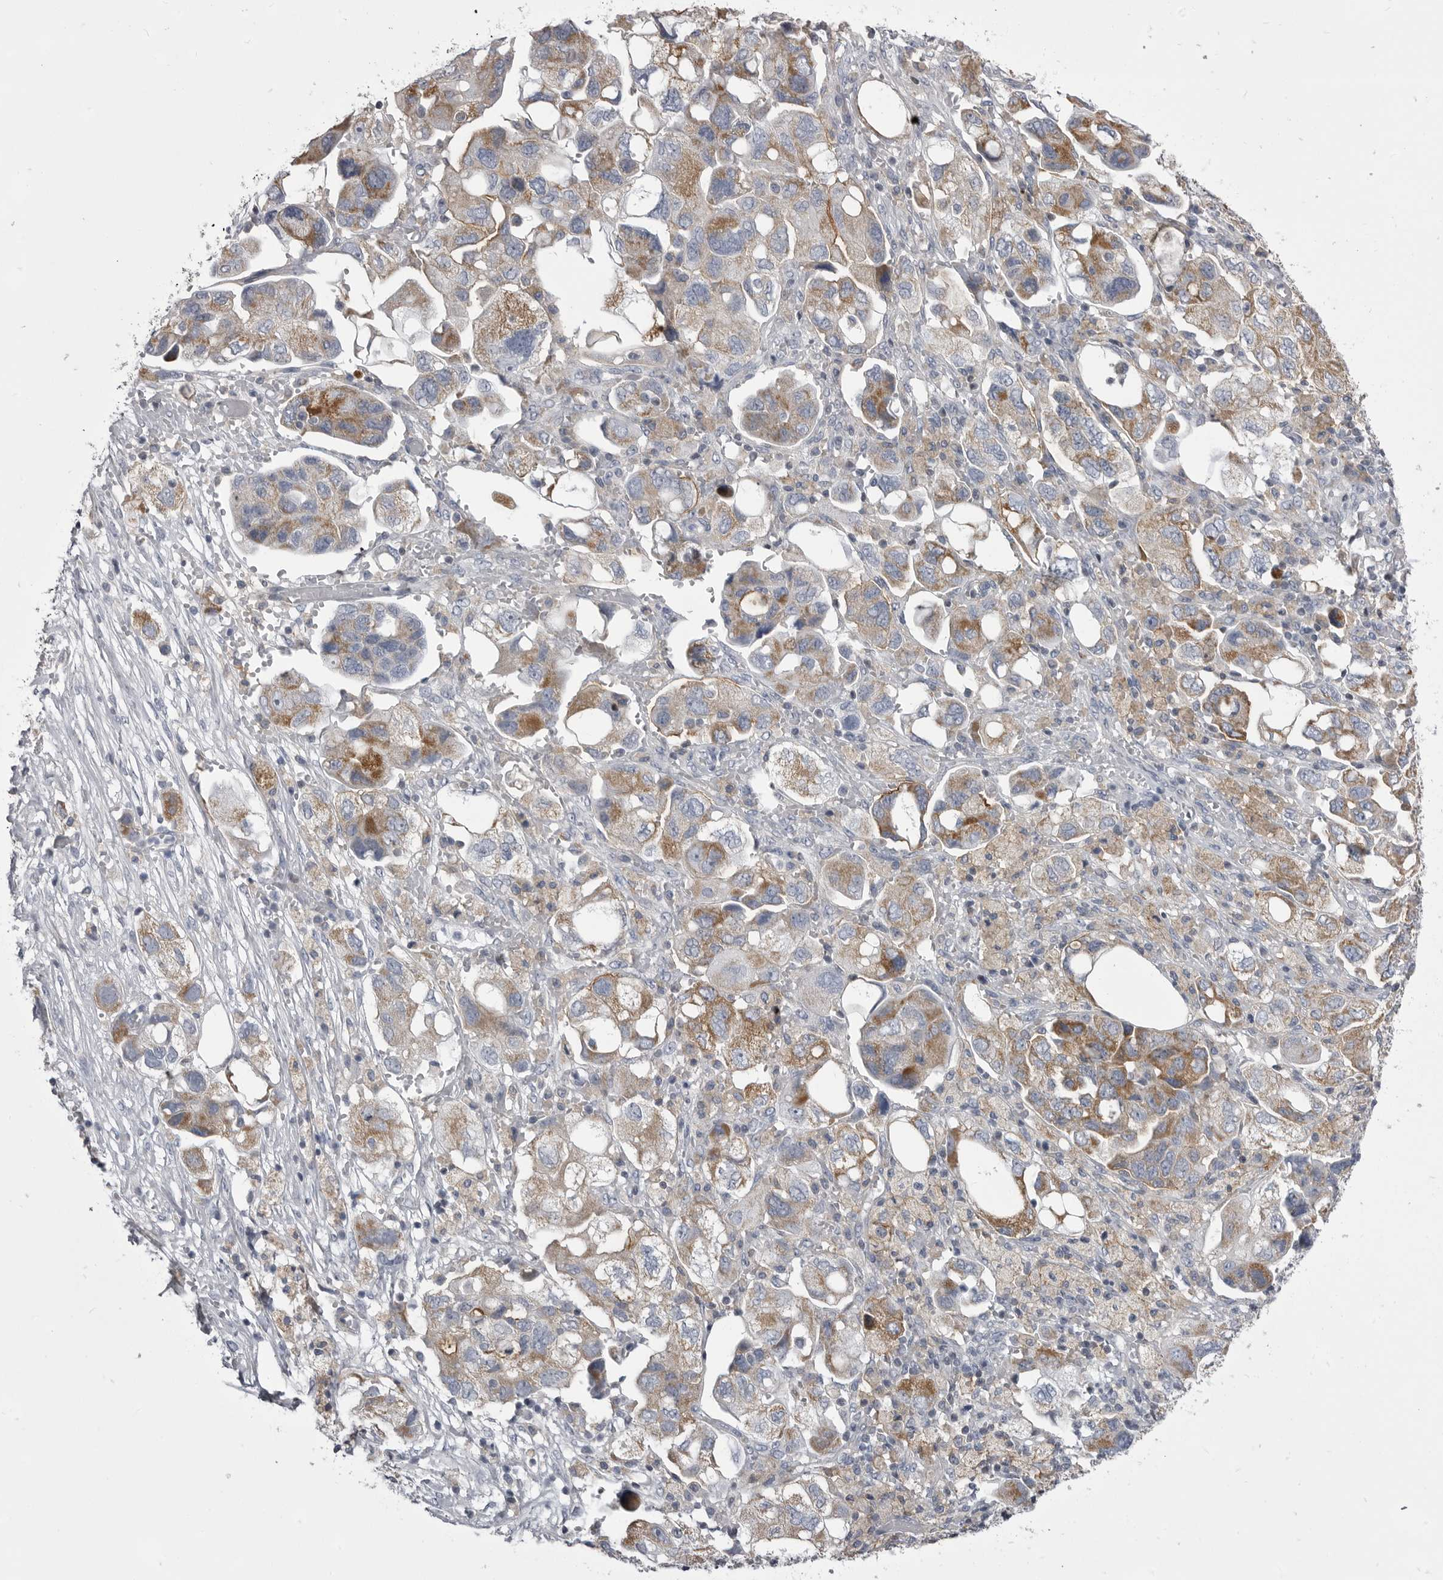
{"staining": {"intensity": "moderate", "quantity": ">75%", "location": "cytoplasmic/membranous"}, "tissue": "ovarian cancer", "cell_type": "Tumor cells", "image_type": "cancer", "snomed": [{"axis": "morphology", "description": "Carcinoma, NOS"}, {"axis": "morphology", "description": "Cystadenocarcinoma, serous, NOS"}, {"axis": "topography", "description": "Ovary"}], "caption": "About >75% of tumor cells in human ovarian cancer (carcinoma) show moderate cytoplasmic/membranous protein staining as visualized by brown immunohistochemical staining.", "gene": "OPLAH", "patient": {"sex": "female", "age": 69}}